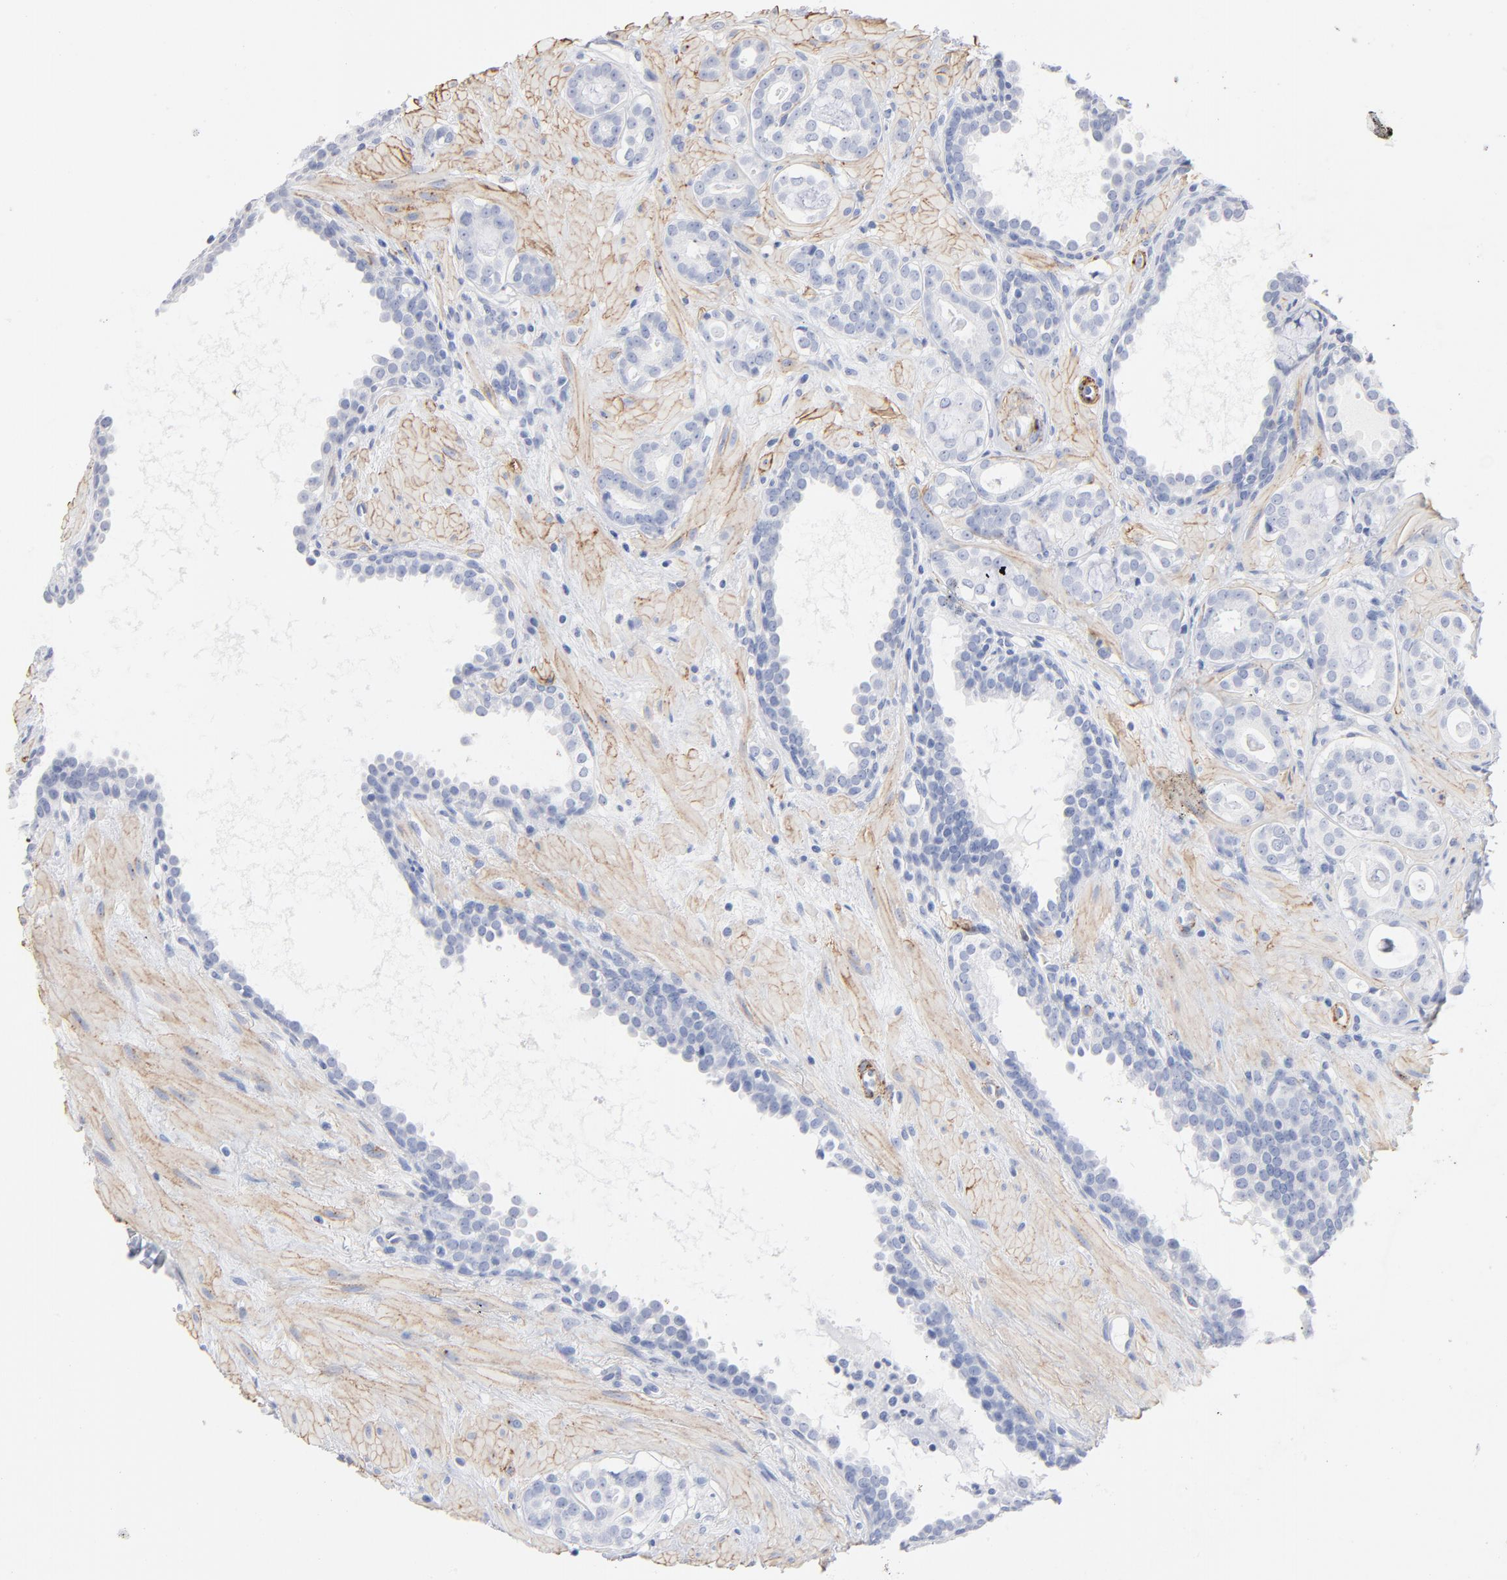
{"staining": {"intensity": "negative", "quantity": "none", "location": "none"}, "tissue": "prostate cancer", "cell_type": "Tumor cells", "image_type": "cancer", "snomed": [{"axis": "morphology", "description": "Adenocarcinoma, Low grade"}, {"axis": "topography", "description": "Prostate"}], "caption": "High magnification brightfield microscopy of prostate cancer stained with DAB (brown) and counterstained with hematoxylin (blue): tumor cells show no significant staining. Brightfield microscopy of IHC stained with DAB (brown) and hematoxylin (blue), captured at high magnification.", "gene": "AGTR1", "patient": {"sex": "male", "age": 57}}